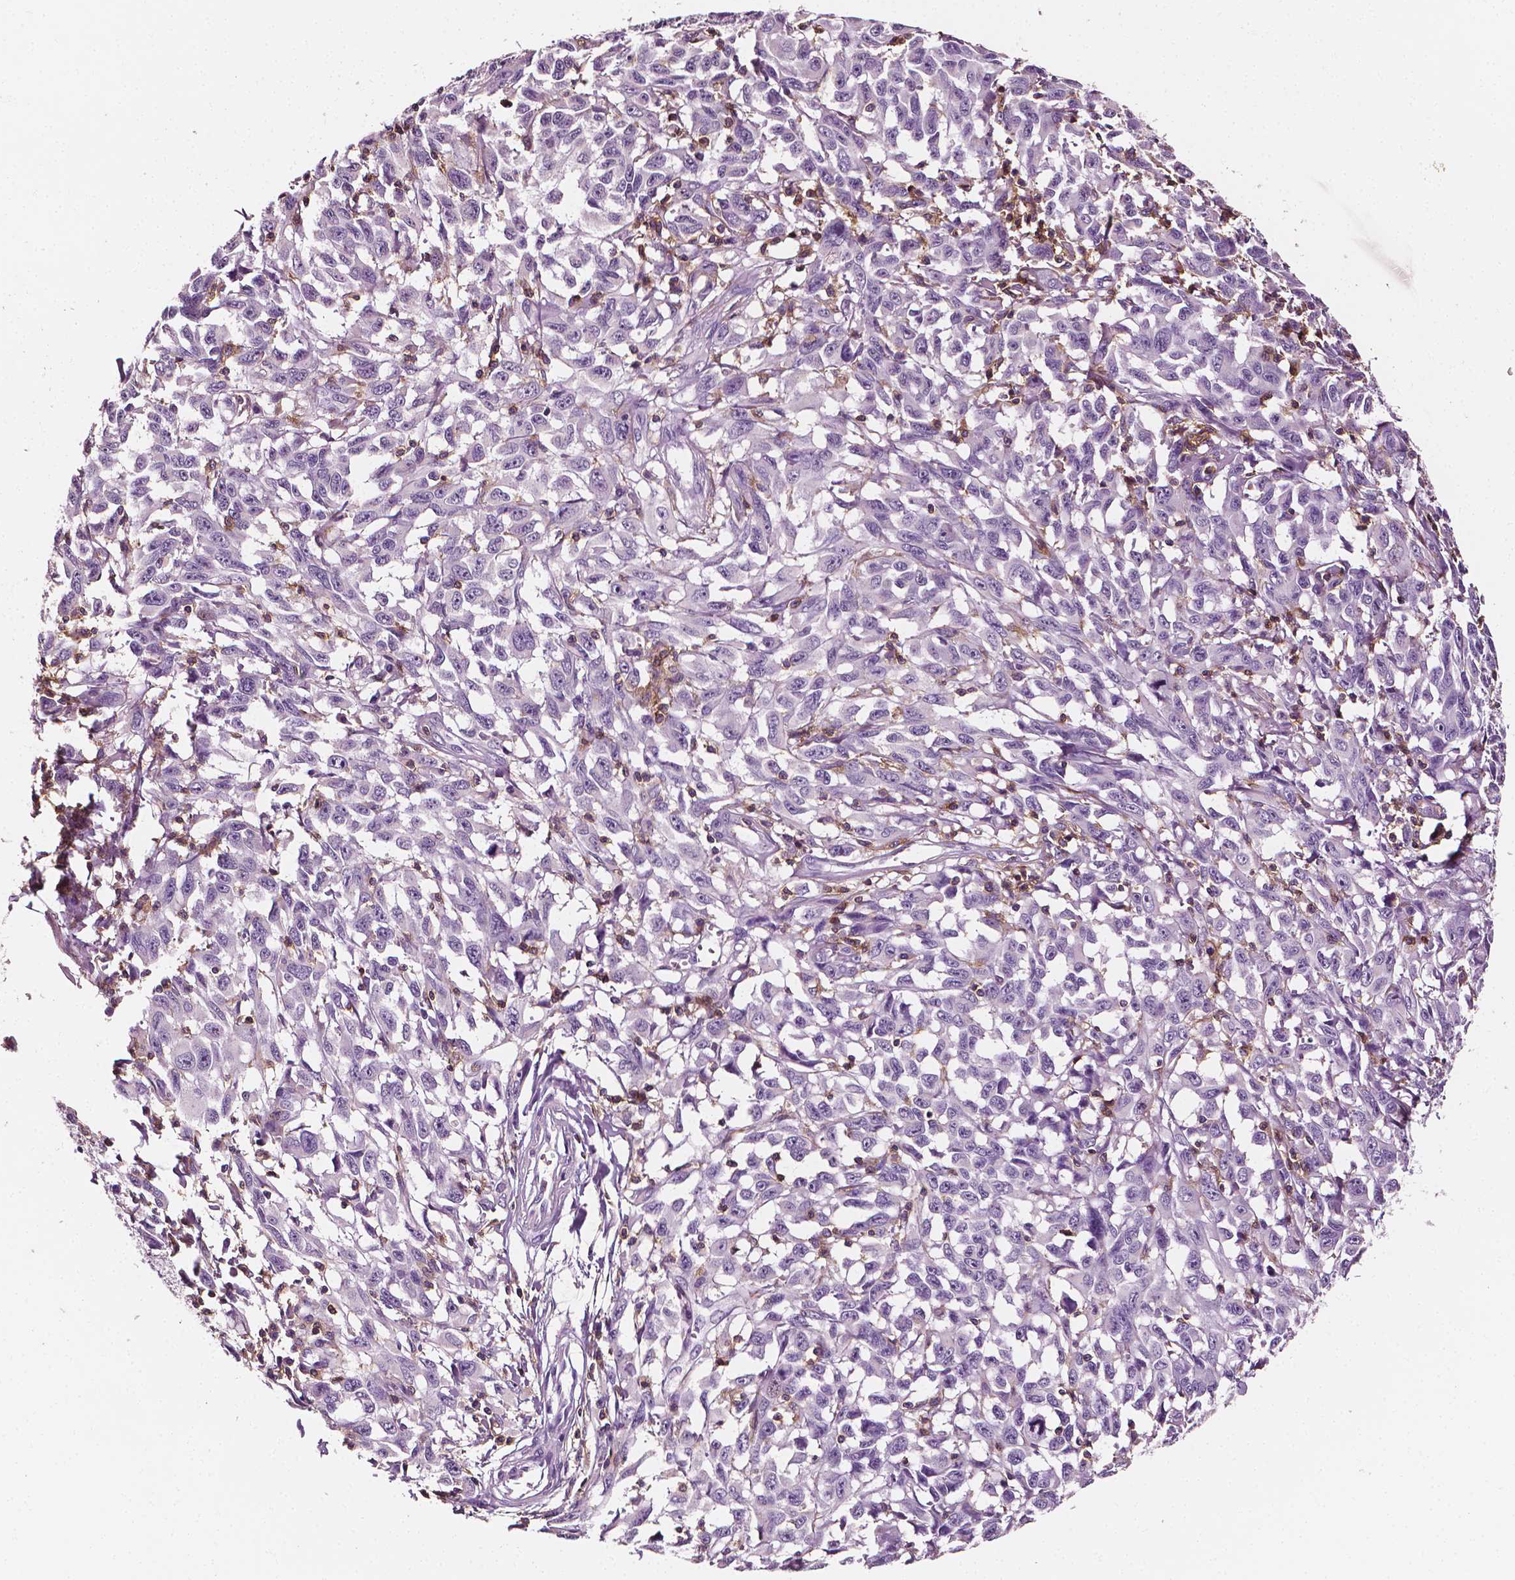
{"staining": {"intensity": "negative", "quantity": "none", "location": "none"}, "tissue": "melanoma", "cell_type": "Tumor cells", "image_type": "cancer", "snomed": [{"axis": "morphology", "description": "Malignant melanoma, NOS"}, {"axis": "topography", "description": "Vulva, labia, clitoris and Bartholin´s gland, NO"}], "caption": "Histopathology image shows no protein positivity in tumor cells of malignant melanoma tissue. (DAB (3,3'-diaminobenzidine) immunohistochemistry, high magnification).", "gene": "PTPRC", "patient": {"sex": "female", "age": 75}}